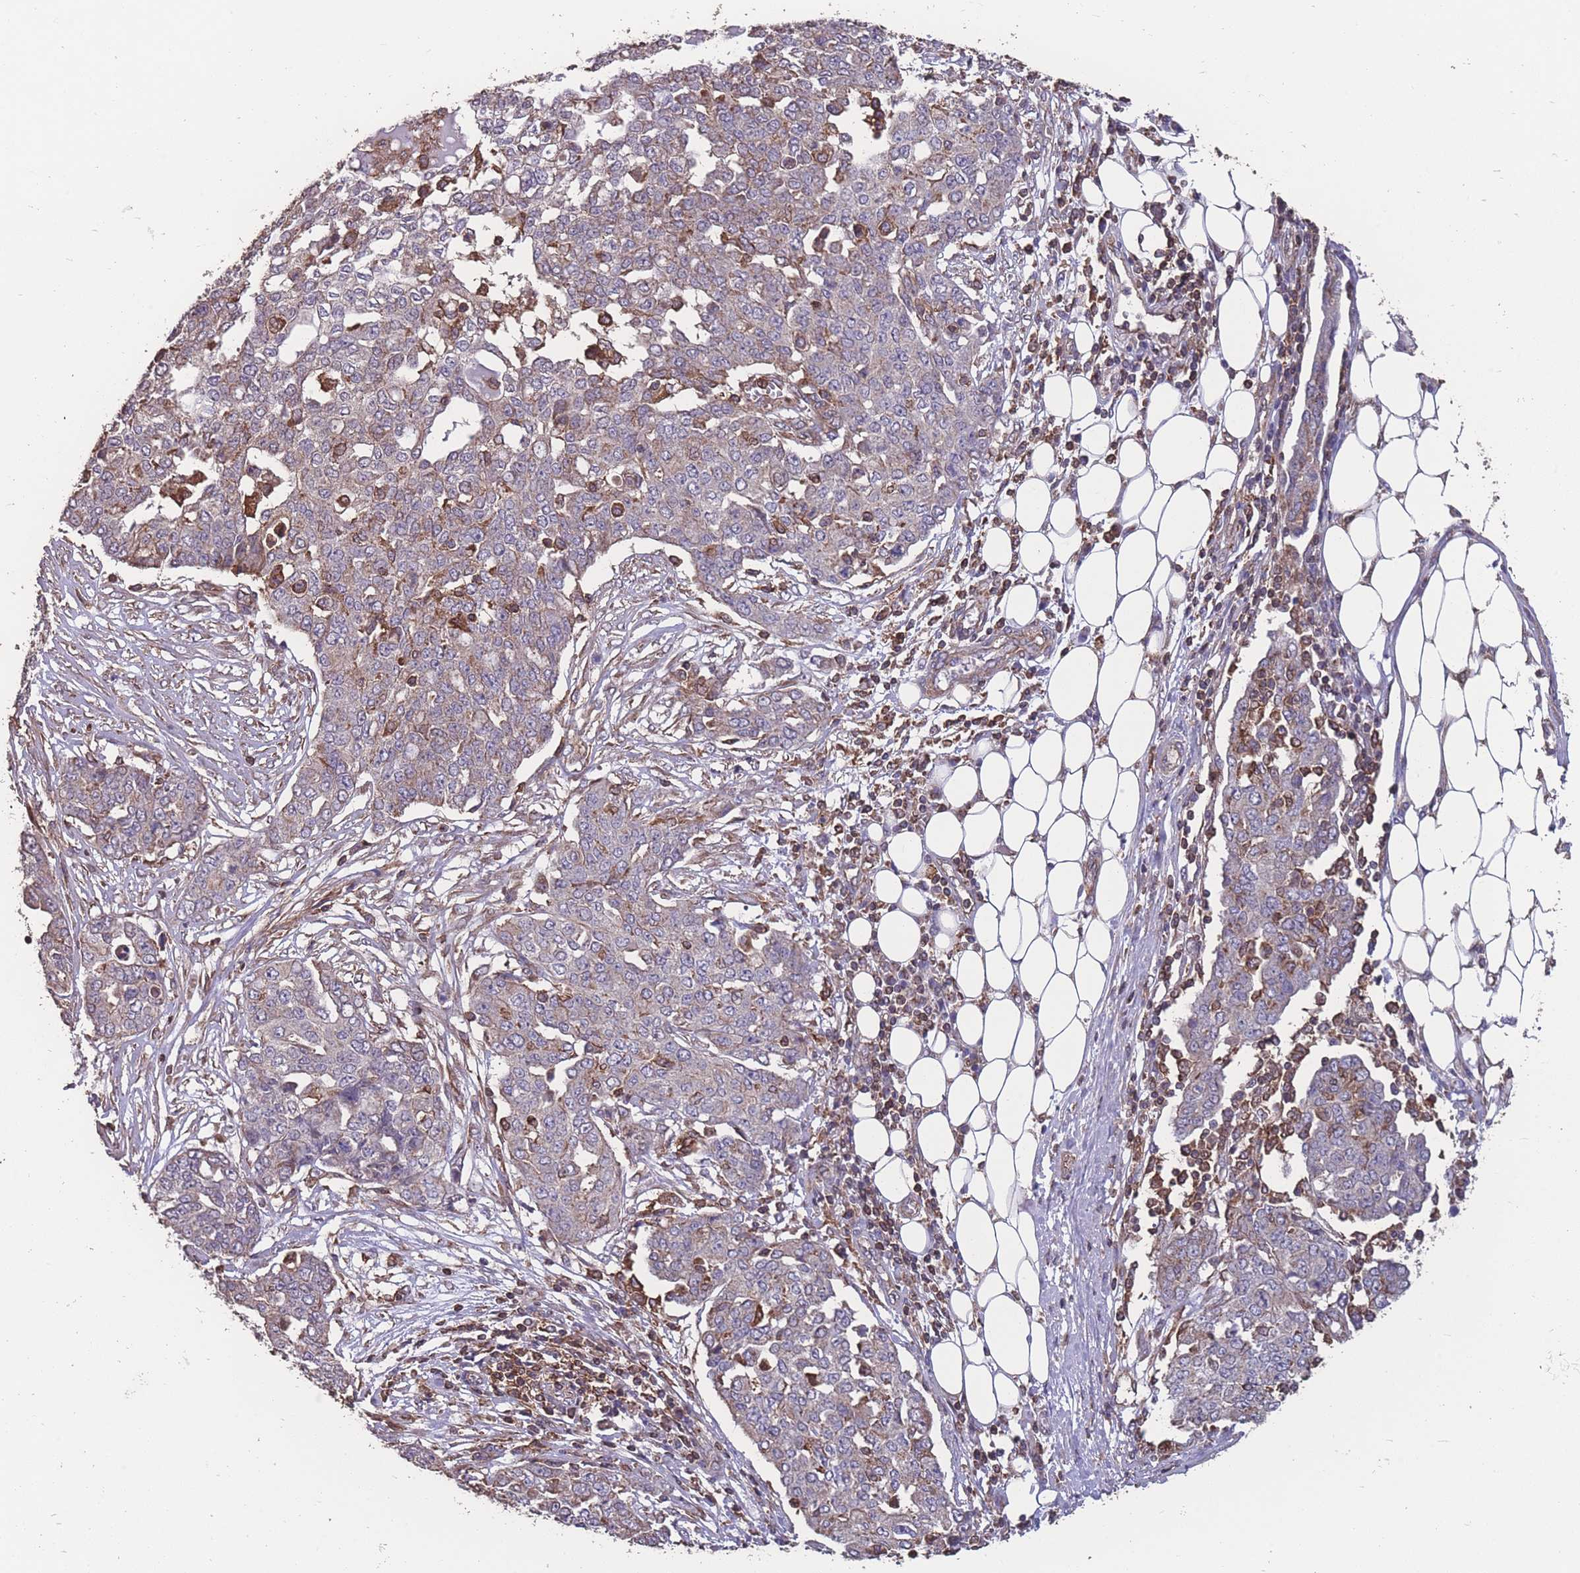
{"staining": {"intensity": "moderate", "quantity": "<25%", "location": "cytoplasmic/membranous"}, "tissue": "ovarian cancer", "cell_type": "Tumor cells", "image_type": "cancer", "snomed": [{"axis": "morphology", "description": "Cystadenocarcinoma, serous, NOS"}, {"axis": "topography", "description": "Soft tissue"}, {"axis": "topography", "description": "Ovary"}], "caption": "Moderate cytoplasmic/membranous staining for a protein is seen in approximately <25% of tumor cells of ovarian cancer (serous cystadenocarcinoma) using IHC.", "gene": "NUDT21", "patient": {"sex": "female", "age": 57}}